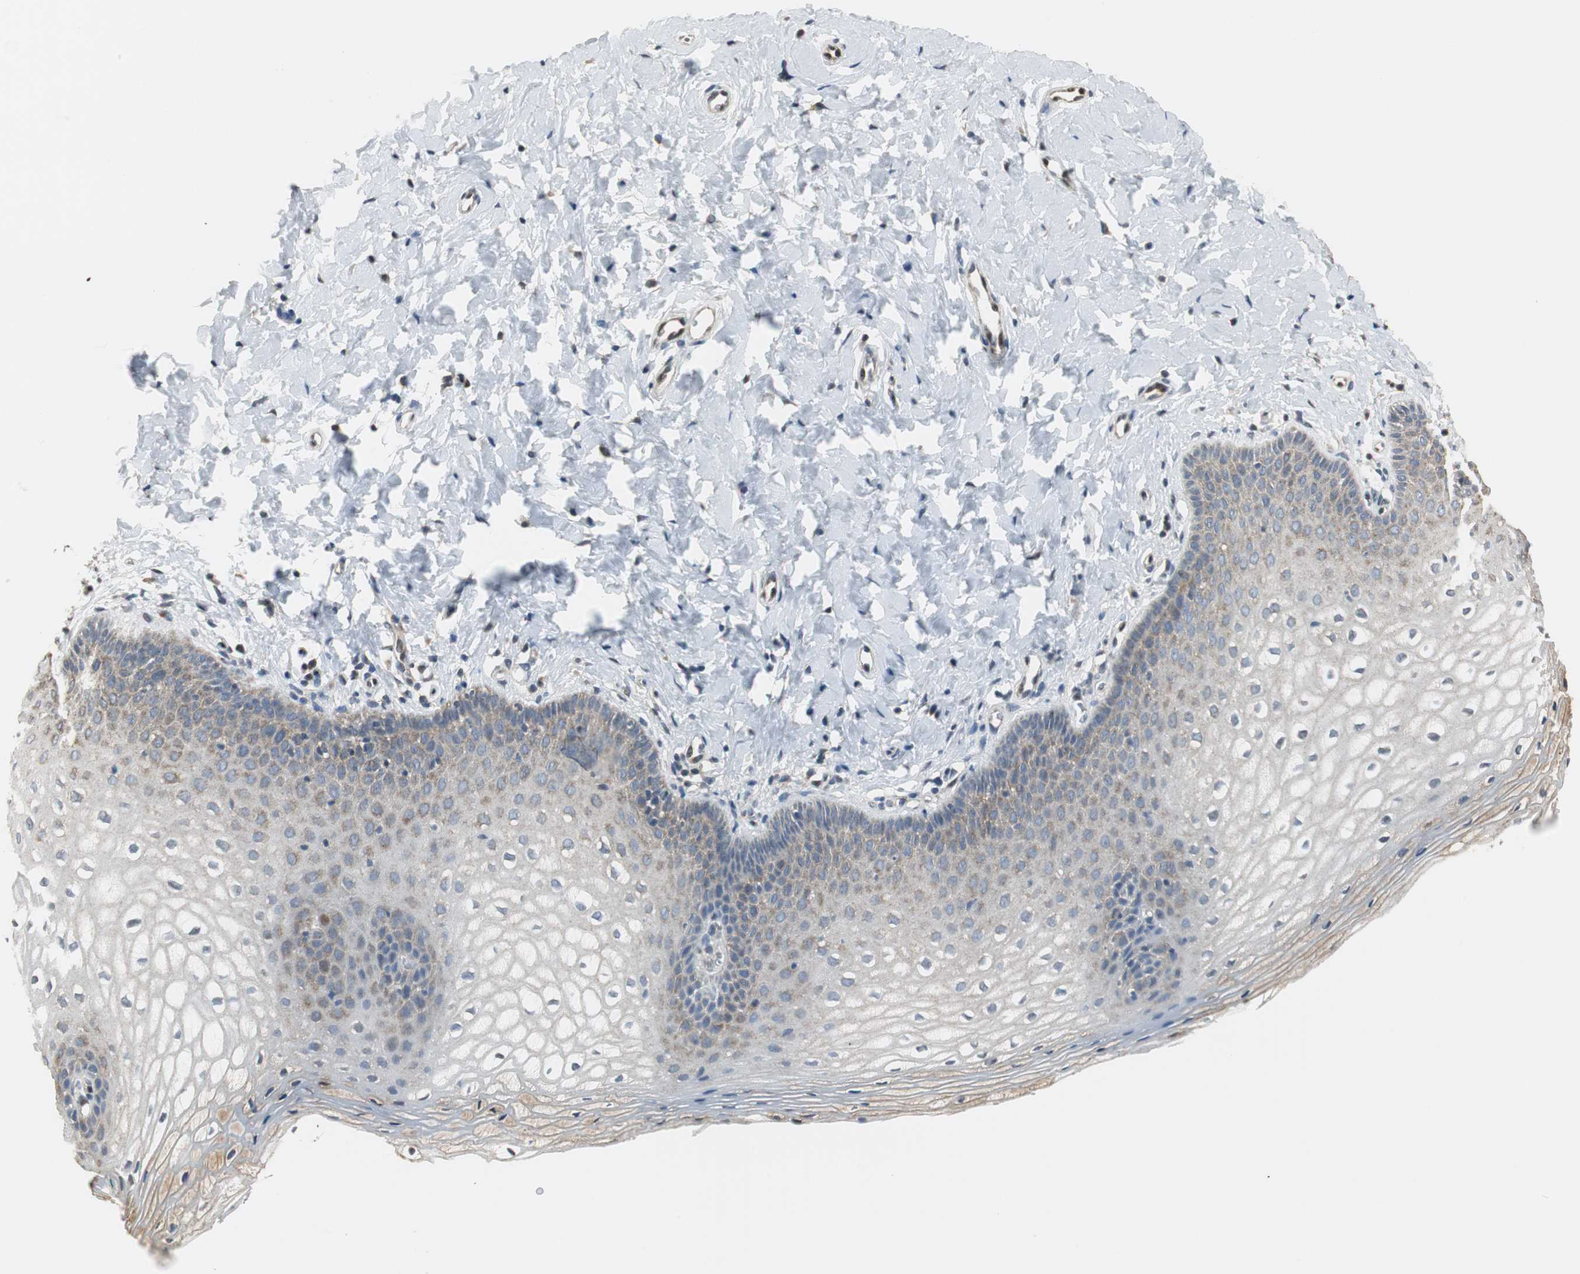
{"staining": {"intensity": "weak", "quantity": "<25%", "location": "cytoplasmic/membranous"}, "tissue": "vagina", "cell_type": "Squamous epithelial cells", "image_type": "normal", "snomed": [{"axis": "morphology", "description": "Normal tissue, NOS"}, {"axis": "topography", "description": "Vagina"}], "caption": "Vagina stained for a protein using immunohistochemistry displays no positivity squamous epithelial cells.", "gene": "CCT5", "patient": {"sex": "female", "age": 55}}